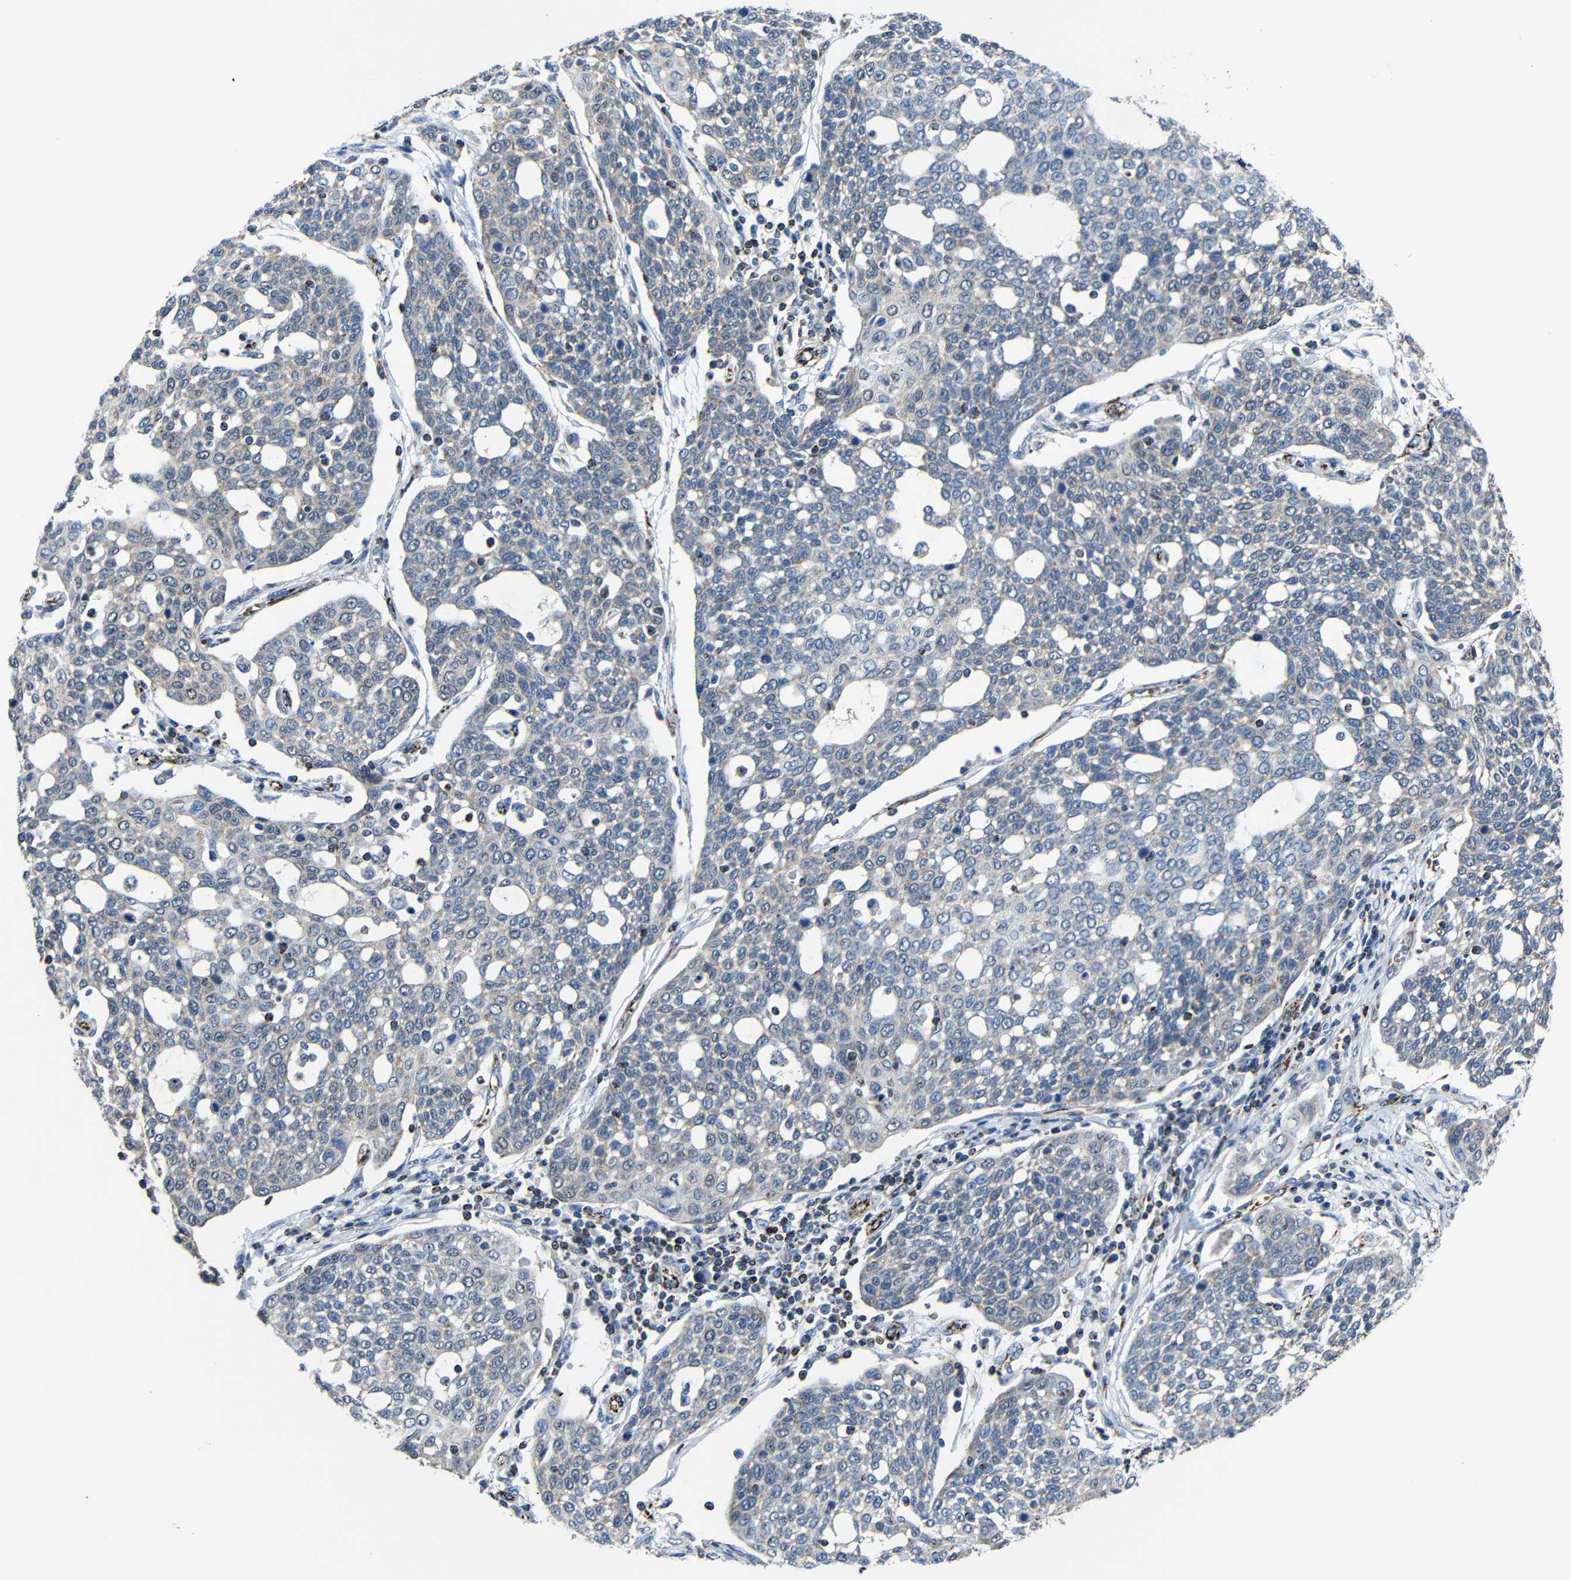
{"staining": {"intensity": "negative", "quantity": "none", "location": "none"}, "tissue": "cervical cancer", "cell_type": "Tumor cells", "image_type": "cancer", "snomed": [{"axis": "morphology", "description": "Squamous cell carcinoma, NOS"}, {"axis": "topography", "description": "Cervix"}], "caption": "A high-resolution image shows IHC staining of cervical squamous cell carcinoma, which demonstrates no significant positivity in tumor cells.", "gene": "CA5B", "patient": {"sex": "female", "age": 34}}